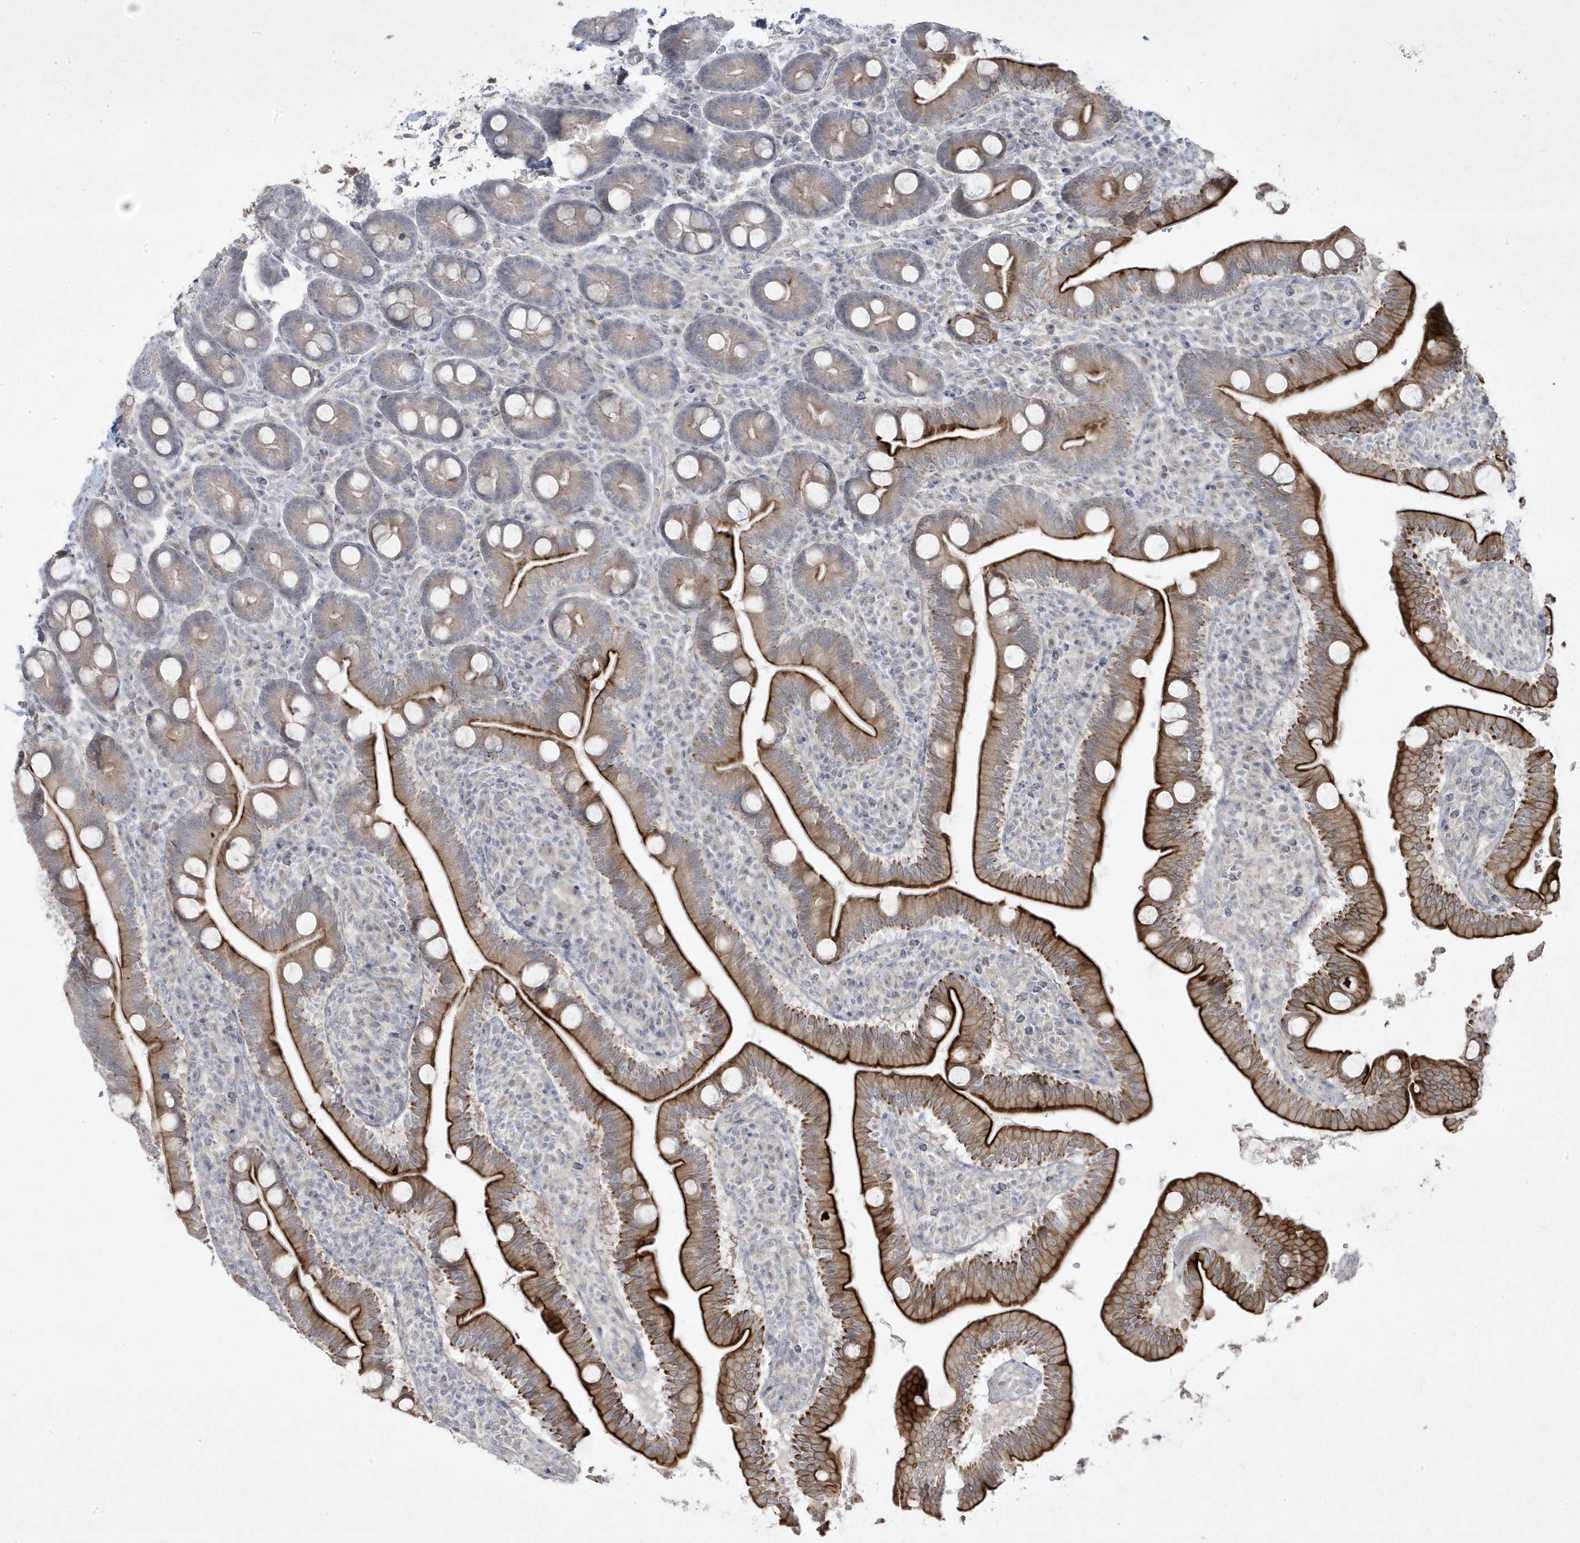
{"staining": {"intensity": "strong", "quantity": "25%-75%", "location": "cytoplasmic/membranous"}, "tissue": "duodenum", "cell_type": "Glandular cells", "image_type": "normal", "snomed": [{"axis": "morphology", "description": "Normal tissue, NOS"}, {"axis": "topography", "description": "Duodenum"}], "caption": "A high-resolution photomicrograph shows IHC staining of benign duodenum, which demonstrates strong cytoplasmic/membranous positivity in about 25%-75% of glandular cells. The staining was performed using DAB (3,3'-diaminobenzidine) to visualize the protein expression in brown, while the nuclei were stained in blue with hematoxylin (Magnification: 20x).", "gene": "RGL4", "patient": {"sex": "male", "age": 35}}